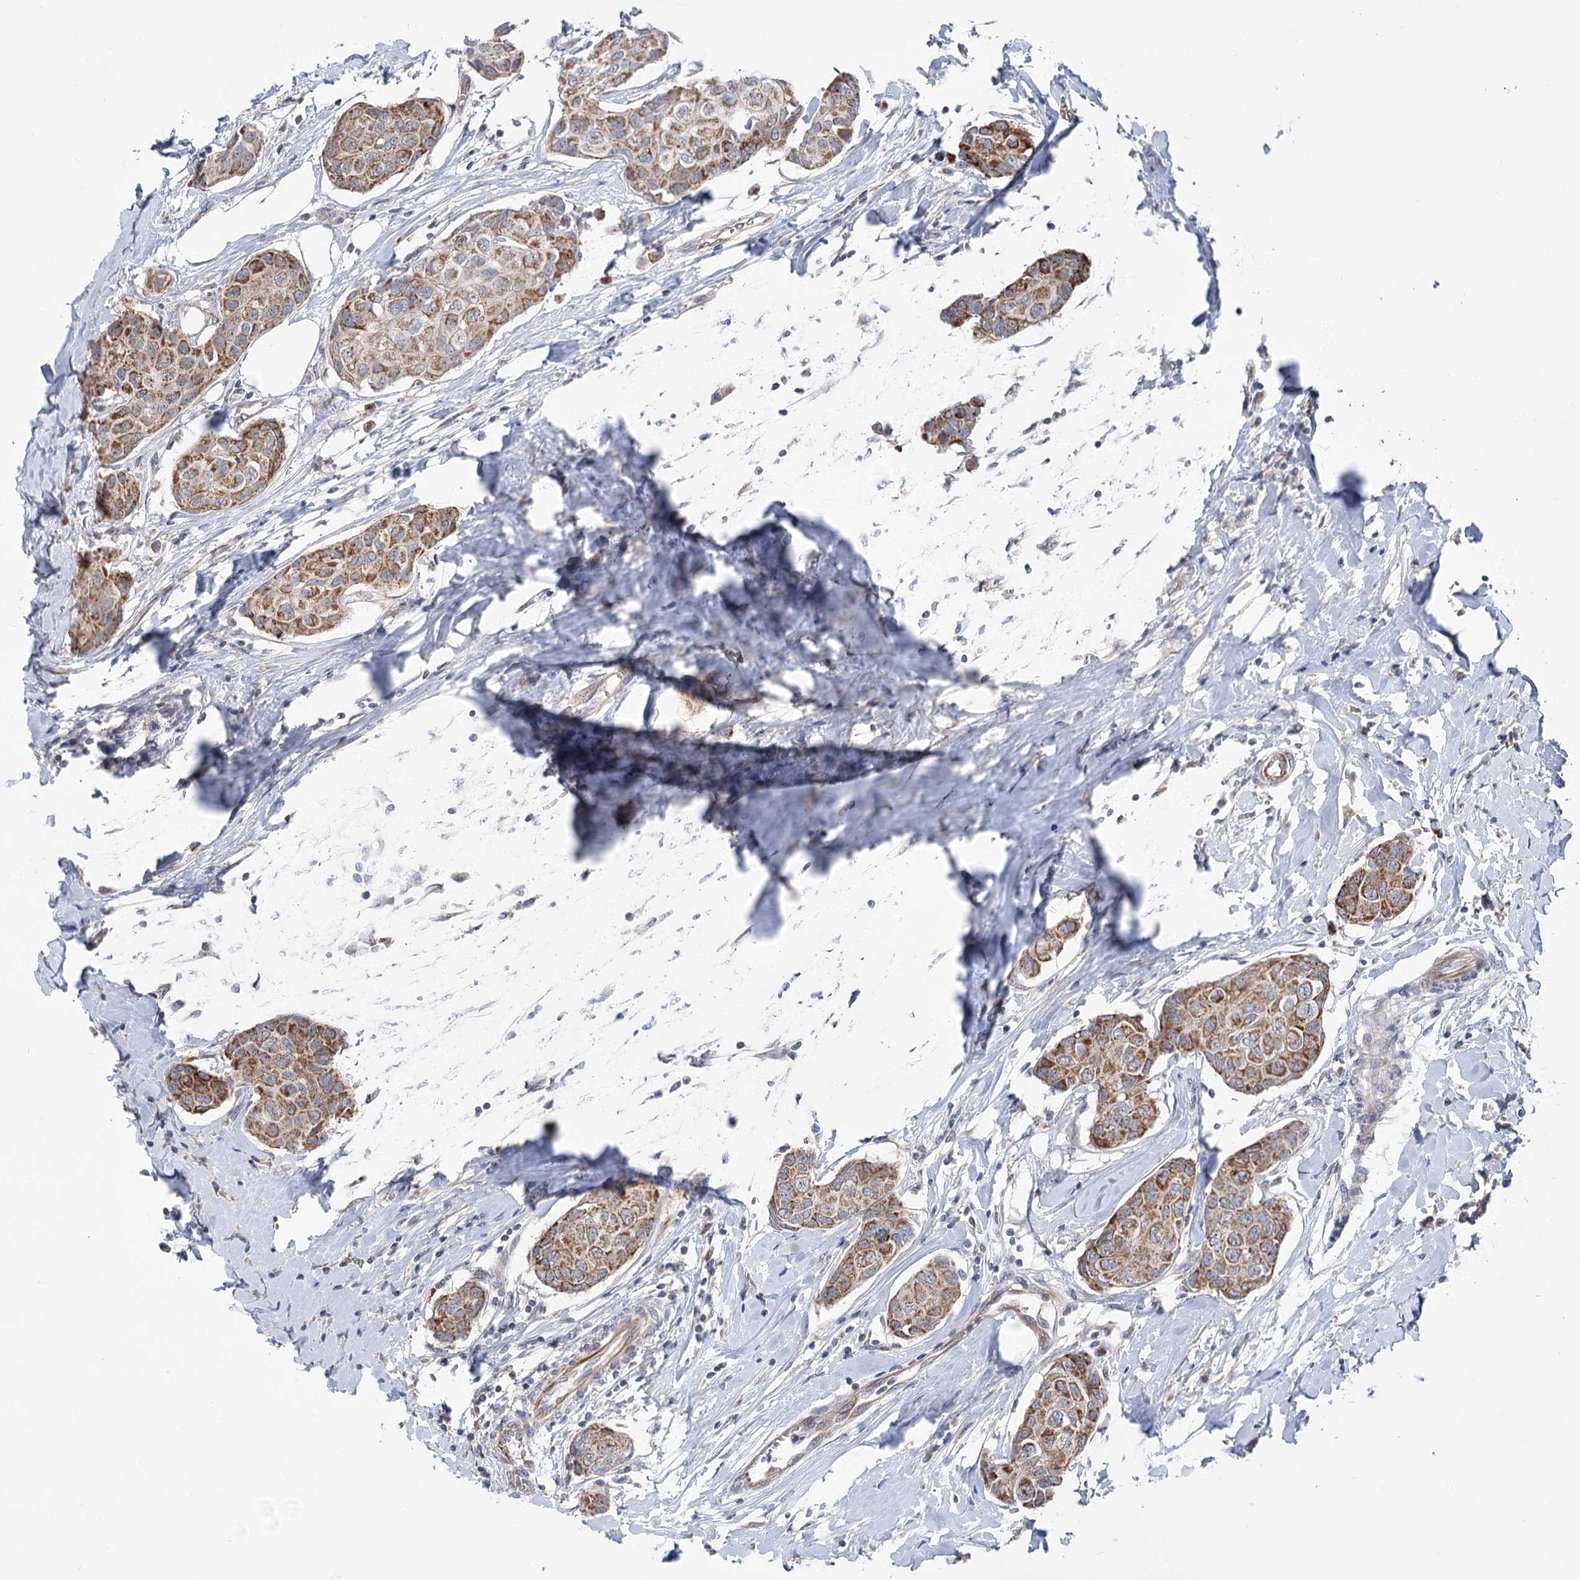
{"staining": {"intensity": "moderate", "quantity": ">75%", "location": "cytoplasmic/membranous"}, "tissue": "breast cancer", "cell_type": "Tumor cells", "image_type": "cancer", "snomed": [{"axis": "morphology", "description": "Duct carcinoma"}, {"axis": "topography", "description": "Breast"}], "caption": "Immunohistochemical staining of human breast cancer exhibits moderate cytoplasmic/membranous protein expression in approximately >75% of tumor cells.", "gene": "ECHDC3", "patient": {"sex": "female", "age": 80}}